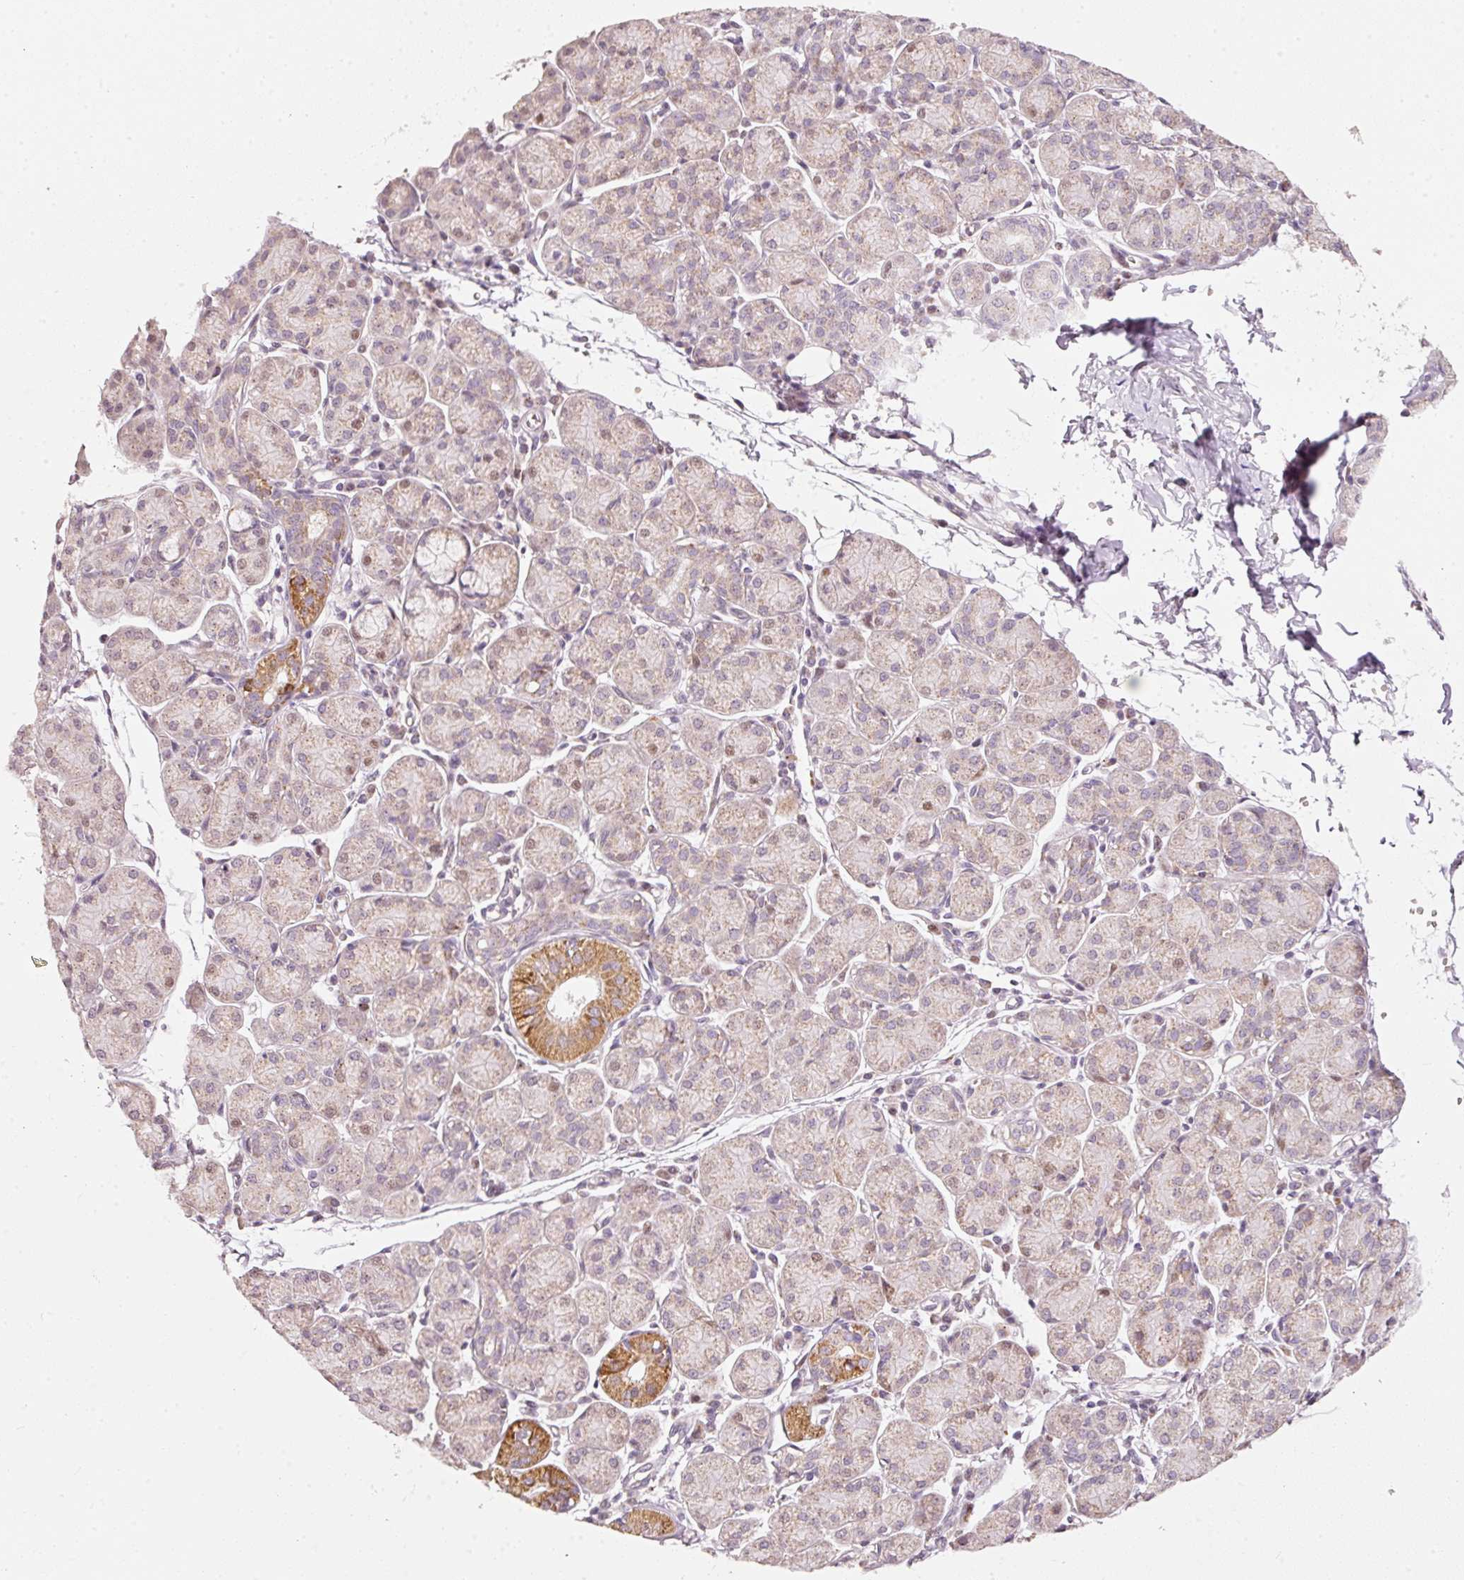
{"staining": {"intensity": "moderate", "quantity": "<25%", "location": "cytoplasmic/membranous"}, "tissue": "salivary gland", "cell_type": "Glandular cells", "image_type": "normal", "snomed": [{"axis": "morphology", "description": "Normal tissue, NOS"}, {"axis": "morphology", "description": "Inflammation, NOS"}, {"axis": "topography", "description": "Lymph node"}, {"axis": "topography", "description": "Salivary gland"}], "caption": "Human salivary gland stained with a brown dye demonstrates moderate cytoplasmic/membranous positive staining in approximately <25% of glandular cells.", "gene": "TOB2", "patient": {"sex": "male", "age": 3}}